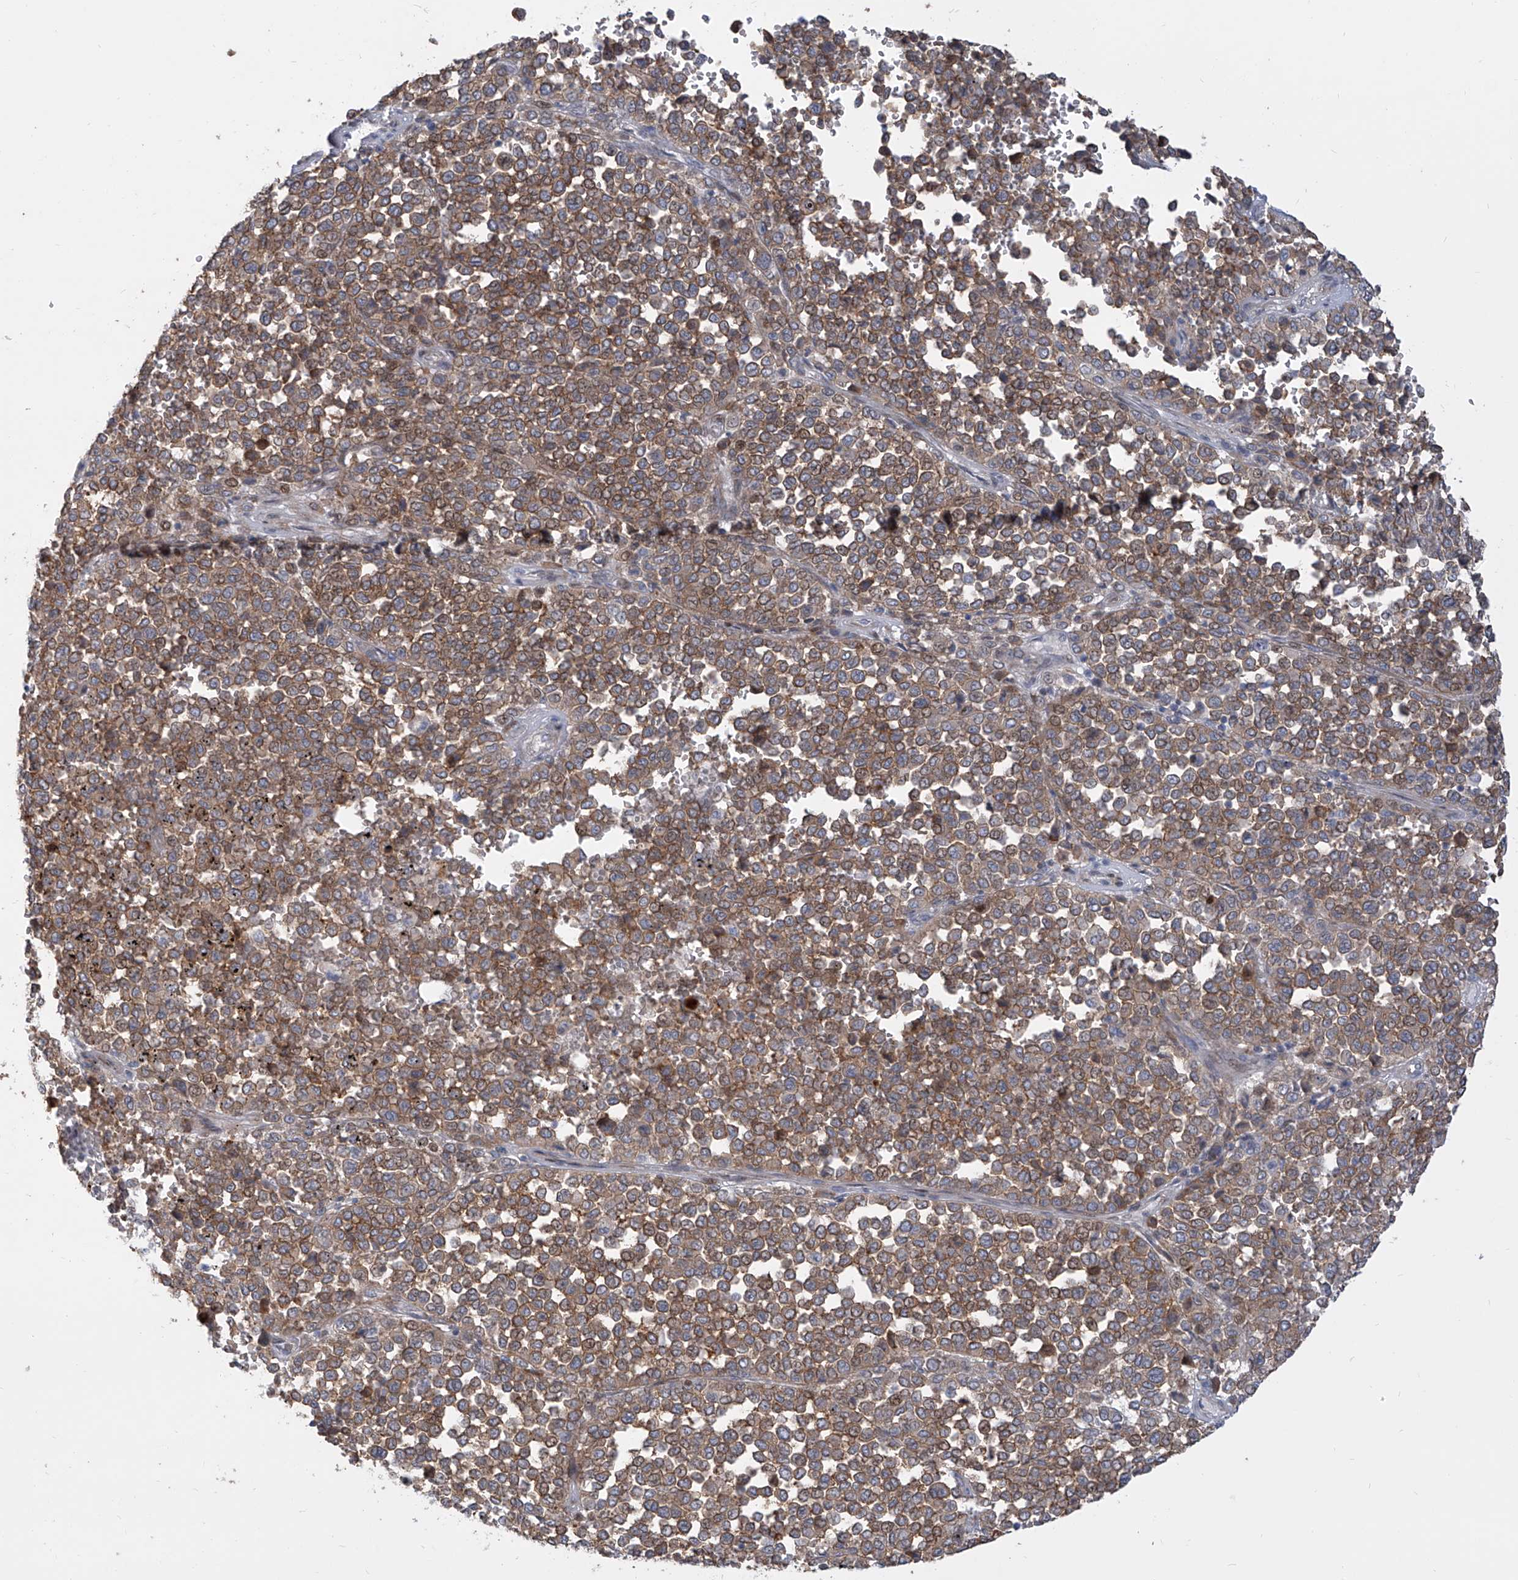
{"staining": {"intensity": "moderate", "quantity": ">75%", "location": "cytoplasmic/membranous"}, "tissue": "melanoma", "cell_type": "Tumor cells", "image_type": "cancer", "snomed": [{"axis": "morphology", "description": "Malignant melanoma, Metastatic site"}, {"axis": "topography", "description": "Pancreas"}], "caption": "The histopathology image exhibits staining of melanoma, revealing moderate cytoplasmic/membranous protein positivity (brown color) within tumor cells.", "gene": "LRRC1", "patient": {"sex": "female", "age": 30}}